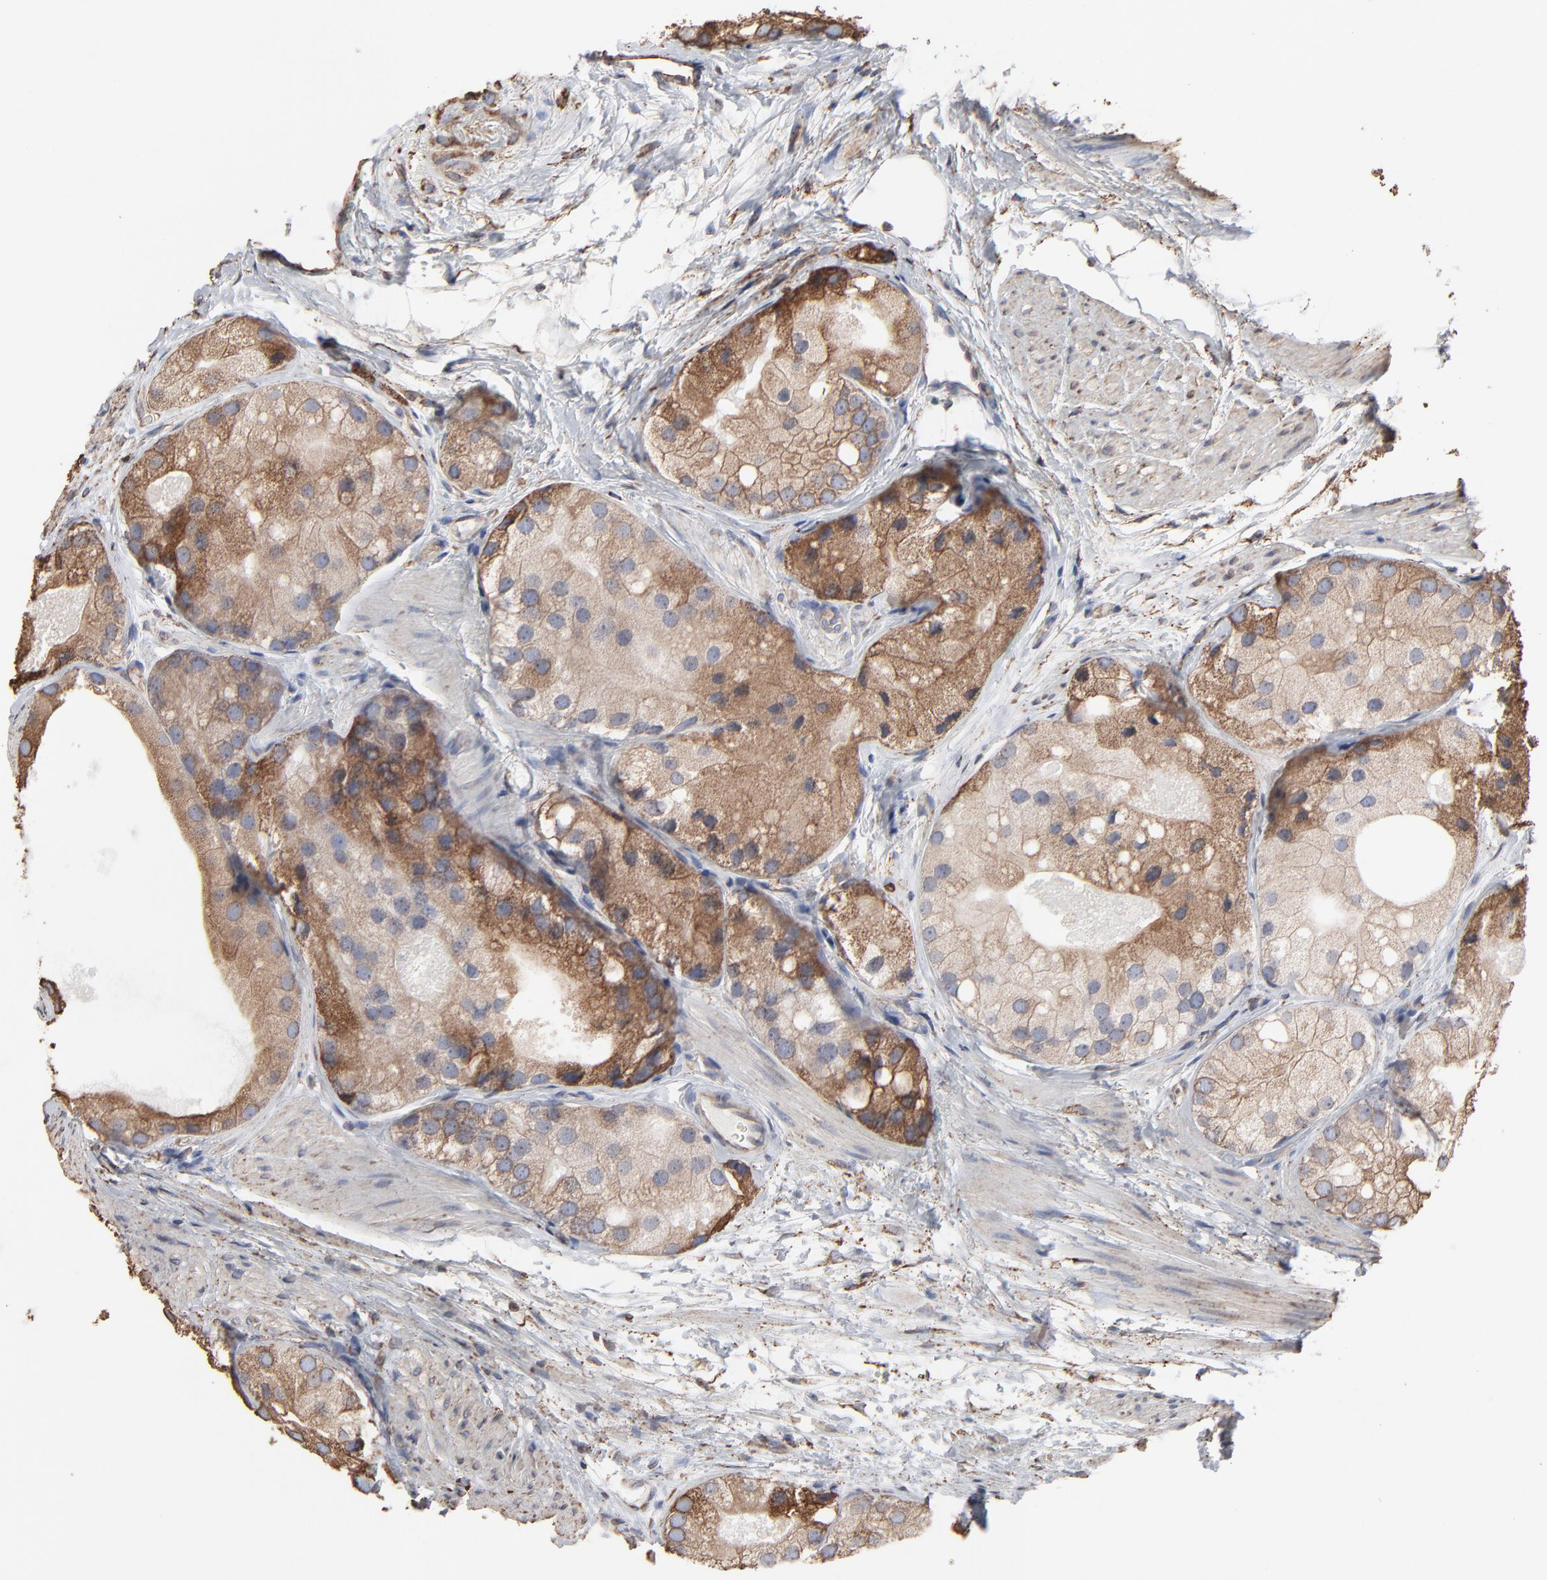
{"staining": {"intensity": "weak", "quantity": ">75%", "location": "cytoplasmic/membranous"}, "tissue": "prostate cancer", "cell_type": "Tumor cells", "image_type": "cancer", "snomed": [{"axis": "morphology", "description": "Adenocarcinoma, Low grade"}, {"axis": "topography", "description": "Prostate"}], "caption": "DAB immunohistochemical staining of human prostate low-grade adenocarcinoma shows weak cytoplasmic/membranous protein positivity in about >75% of tumor cells.", "gene": "PDIA3", "patient": {"sex": "male", "age": 69}}